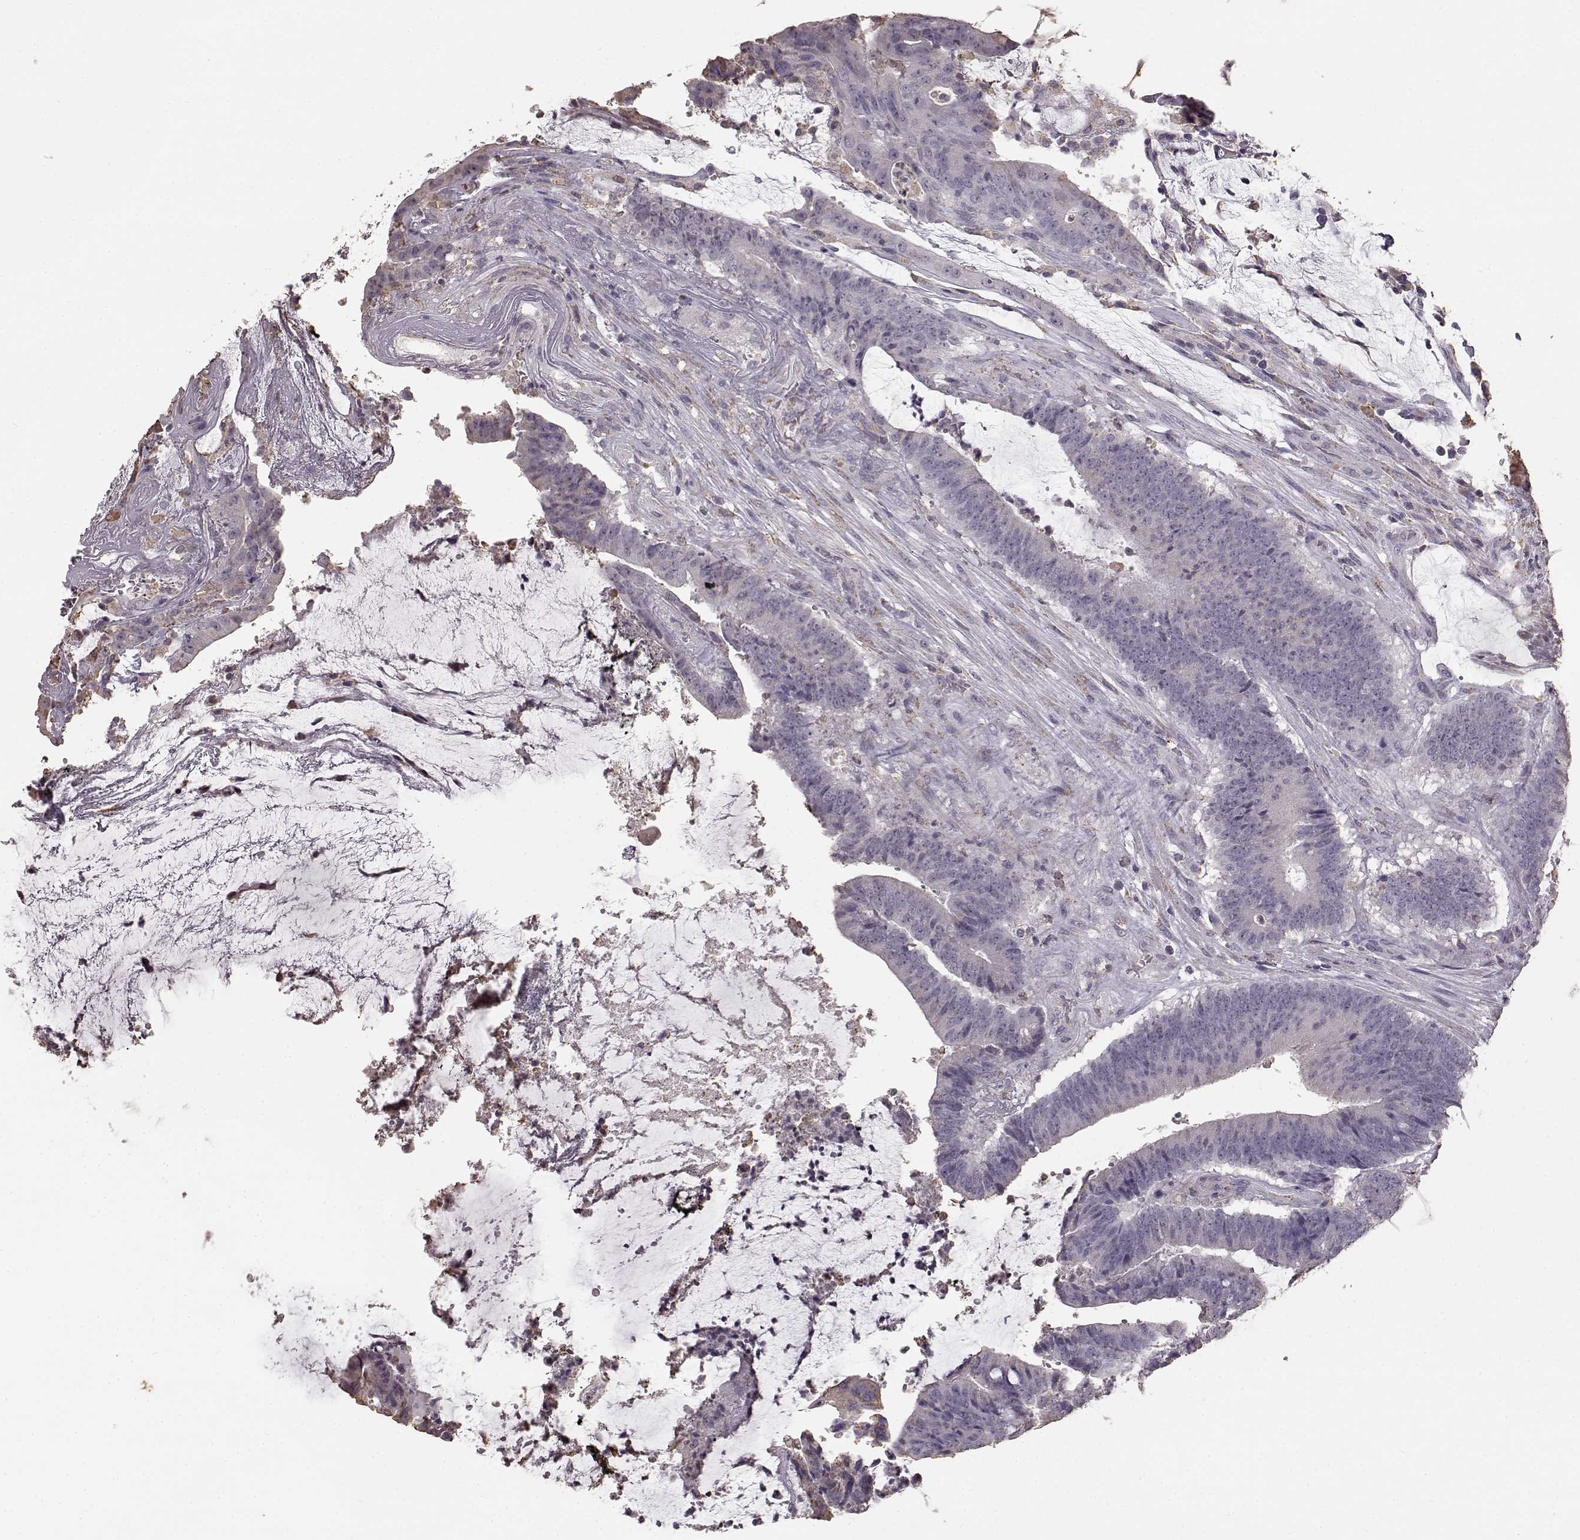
{"staining": {"intensity": "negative", "quantity": "none", "location": "none"}, "tissue": "colorectal cancer", "cell_type": "Tumor cells", "image_type": "cancer", "snomed": [{"axis": "morphology", "description": "Adenocarcinoma, NOS"}, {"axis": "topography", "description": "Colon"}], "caption": "DAB immunohistochemical staining of colorectal cancer (adenocarcinoma) exhibits no significant expression in tumor cells.", "gene": "GABRG3", "patient": {"sex": "female", "age": 43}}